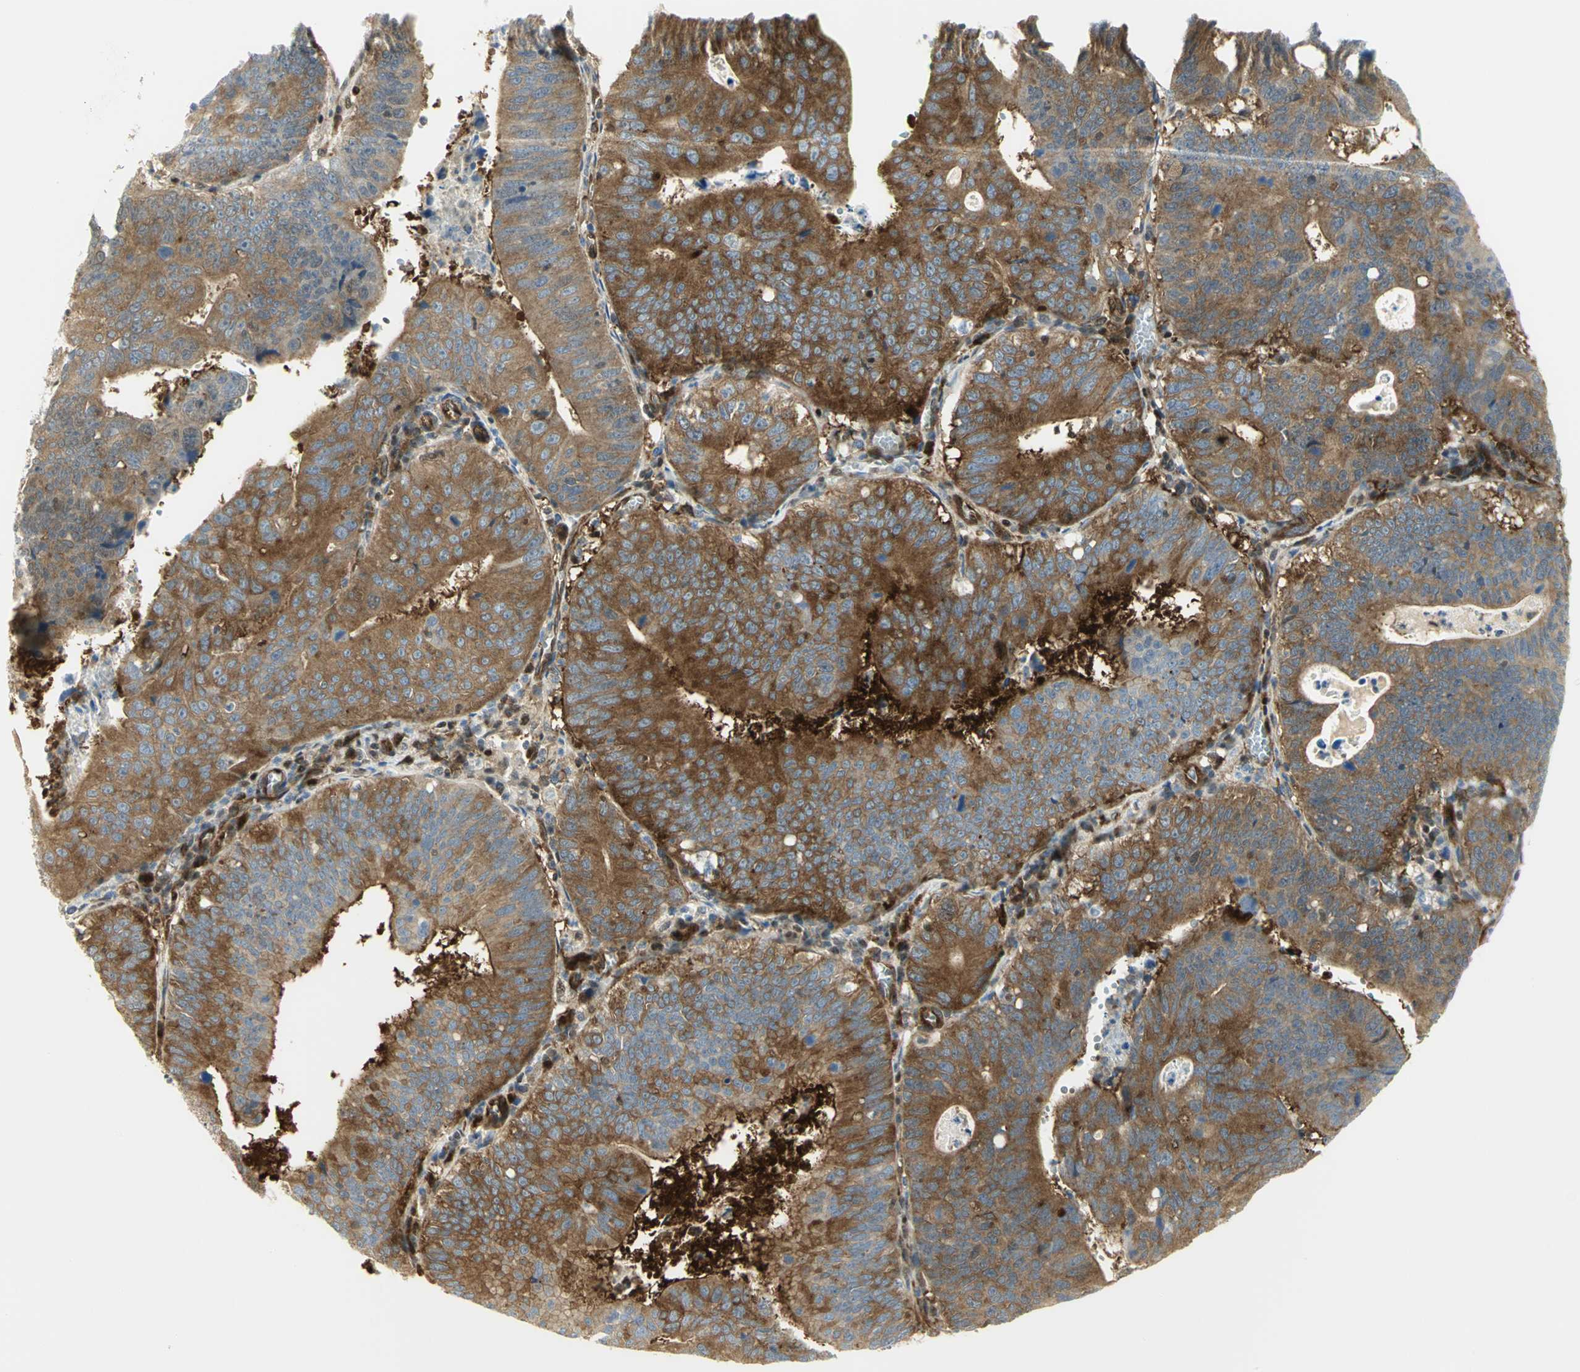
{"staining": {"intensity": "moderate", "quantity": ">75%", "location": "cytoplasmic/membranous"}, "tissue": "stomach cancer", "cell_type": "Tumor cells", "image_type": "cancer", "snomed": [{"axis": "morphology", "description": "Adenocarcinoma, NOS"}, {"axis": "topography", "description": "Stomach"}], "caption": "This micrograph shows immunohistochemistry staining of human adenocarcinoma (stomach), with medium moderate cytoplasmic/membranous staining in about >75% of tumor cells.", "gene": "EEA1", "patient": {"sex": "male", "age": 59}}